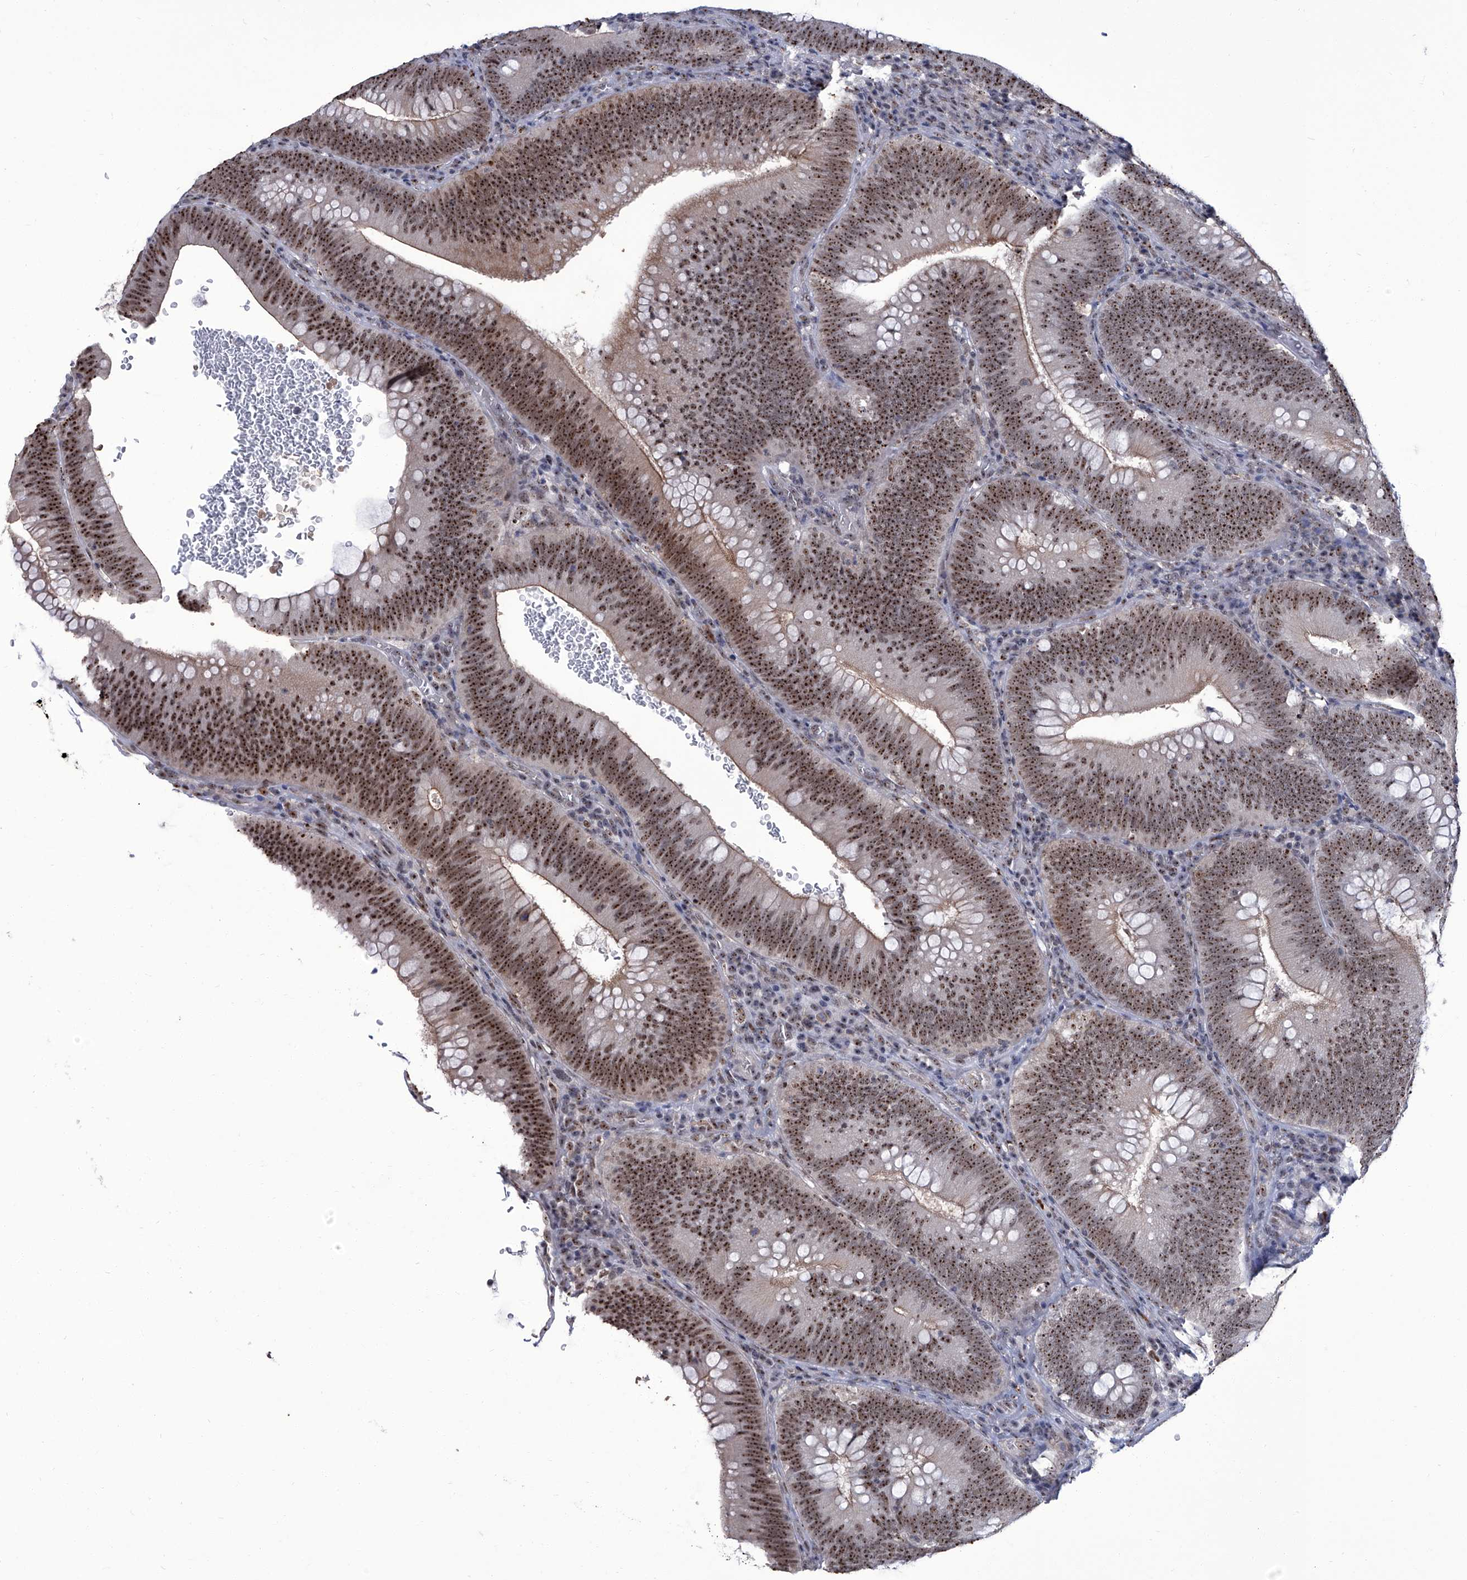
{"staining": {"intensity": "strong", "quantity": ">75%", "location": "nuclear"}, "tissue": "colorectal cancer", "cell_type": "Tumor cells", "image_type": "cancer", "snomed": [{"axis": "morphology", "description": "Normal tissue, NOS"}, {"axis": "topography", "description": "Colon"}], "caption": "Protein analysis of colorectal cancer tissue exhibits strong nuclear staining in approximately >75% of tumor cells. The protein of interest is stained brown, and the nuclei are stained in blue (DAB (3,3'-diaminobenzidine) IHC with brightfield microscopy, high magnification).", "gene": "CMTR1", "patient": {"sex": "female", "age": 82}}